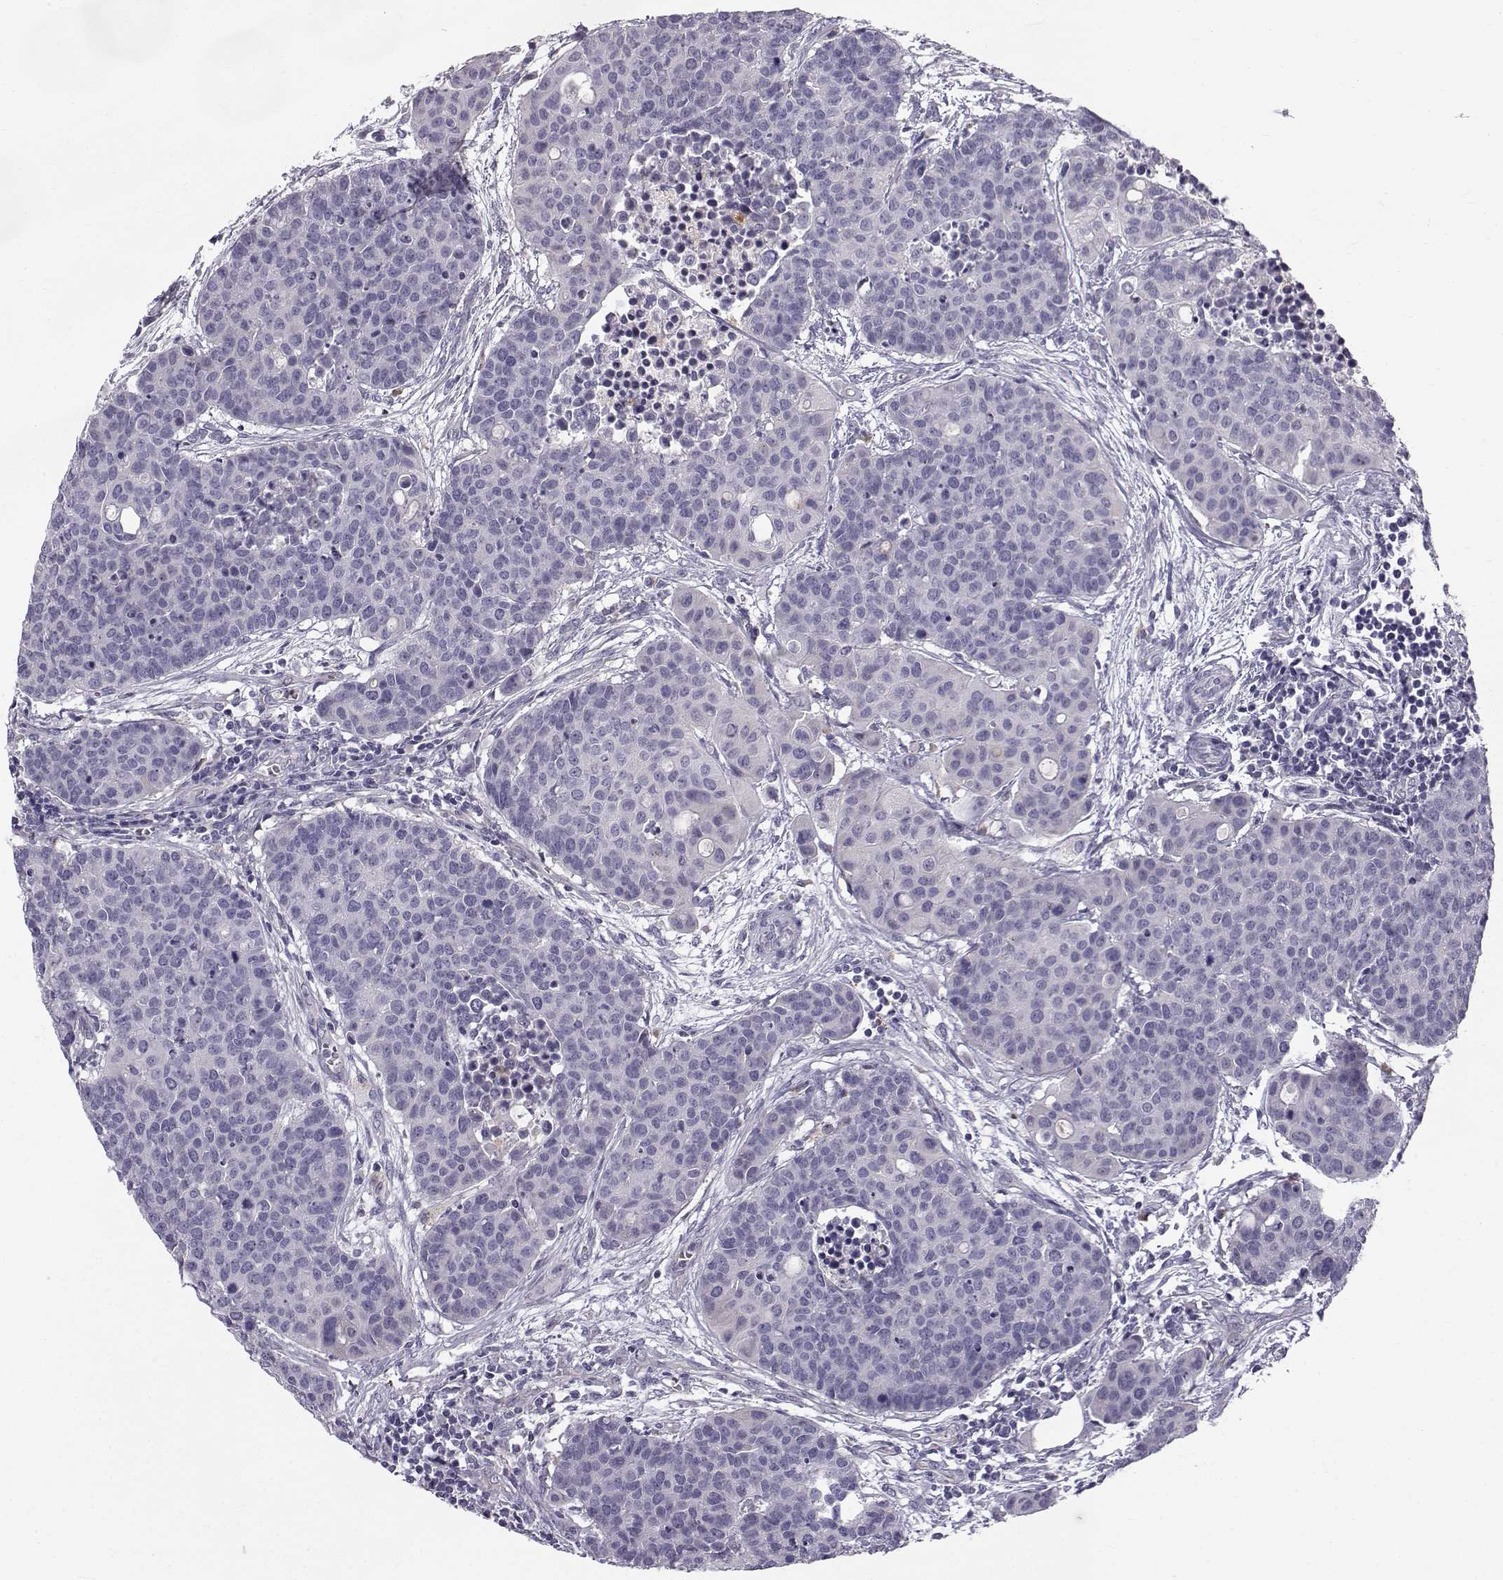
{"staining": {"intensity": "negative", "quantity": "none", "location": "none"}, "tissue": "carcinoid", "cell_type": "Tumor cells", "image_type": "cancer", "snomed": [{"axis": "morphology", "description": "Carcinoid, malignant, NOS"}, {"axis": "topography", "description": "Colon"}], "caption": "This is an immunohistochemistry (IHC) histopathology image of carcinoid. There is no expression in tumor cells.", "gene": "CALCR", "patient": {"sex": "male", "age": 81}}